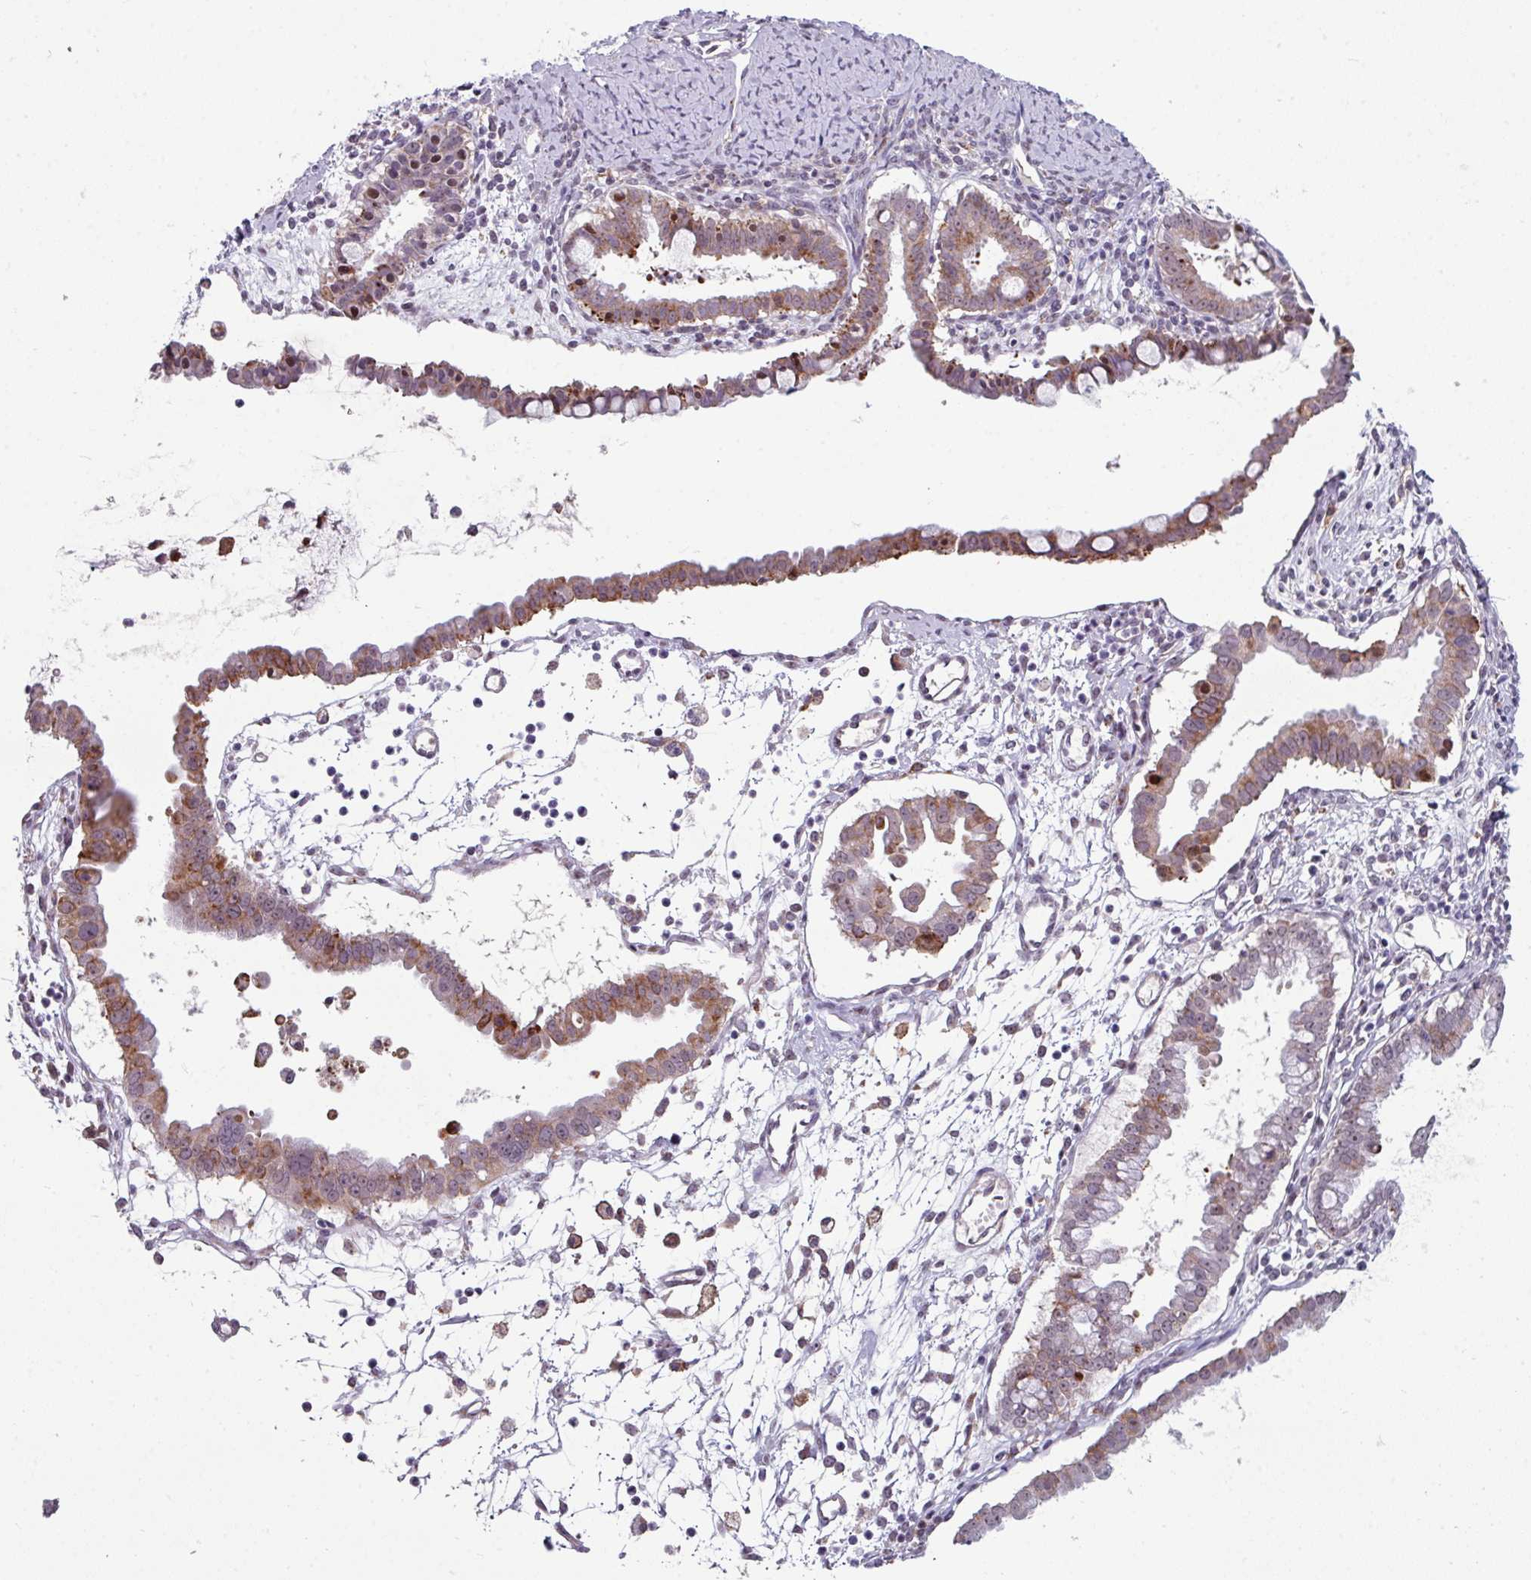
{"staining": {"intensity": "moderate", "quantity": "25%-75%", "location": "cytoplasmic/membranous"}, "tissue": "ovarian cancer", "cell_type": "Tumor cells", "image_type": "cancer", "snomed": [{"axis": "morphology", "description": "Cystadenocarcinoma, mucinous, NOS"}, {"axis": "topography", "description": "Ovary"}], "caption": "Human ovarian cancer stained for a protein (brown) displays moderate cytoplasmic/membranous positive positivity in about 25%-75% of tumor cells.", "gene": "BMS1", "patient": {"sex": "female", "age": 61}}